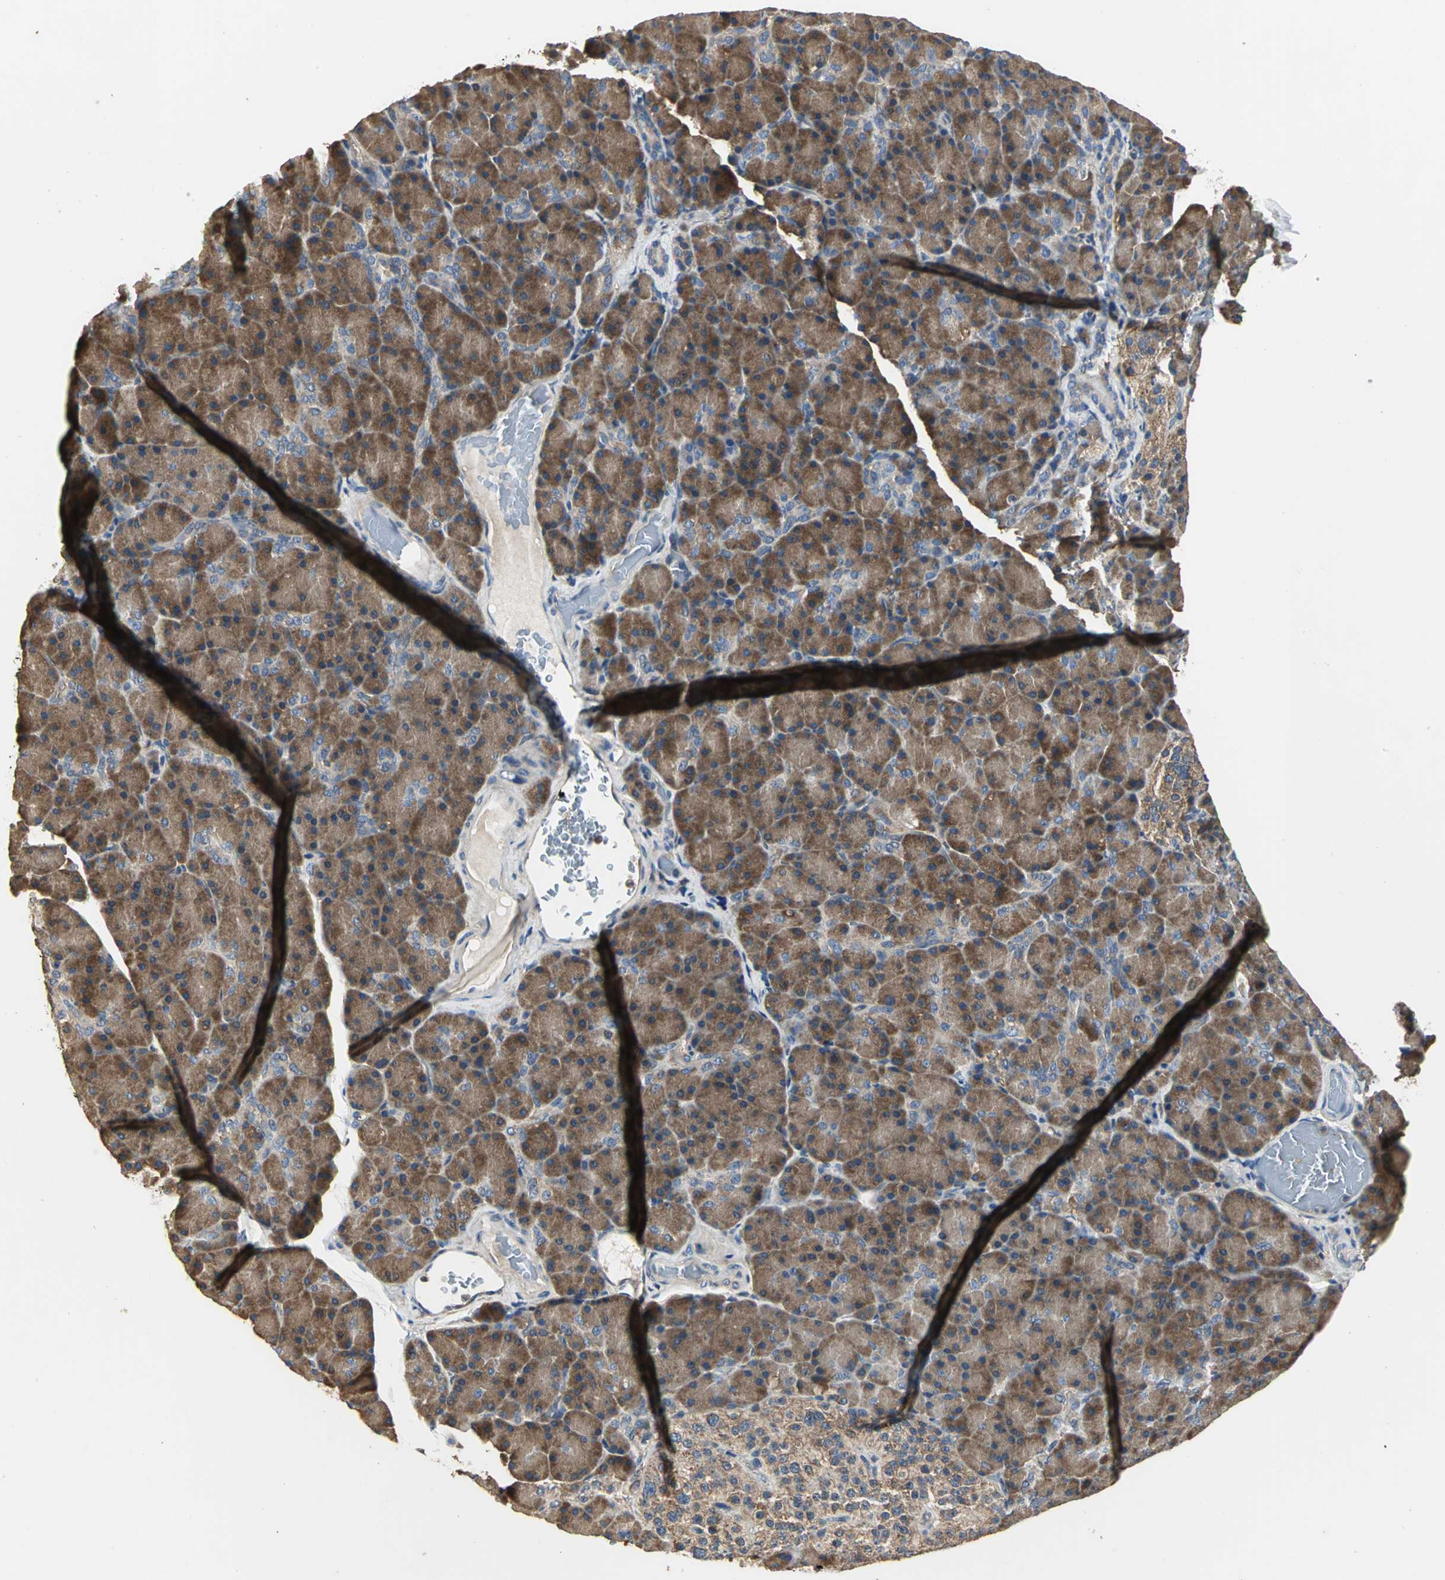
{"staining": {"intensity": "moderate", "quantity": ">75%", "location": "cytoplasmic/membranous"}, "tissue": "pancreas", "cell_type": "Exocrine glandular cells", "image_type": "normal", "snomed": [{"axis": "morphology", "description": "Normal tissue, NOS"}, {"axis": "topography", "description": "Pancreas"}], "caption": "Exocrine glandular cells reveal moderate cytoplasmic/membranous positivity in about >75% of cells in unremarkable pancreas.", "gene": "IRF3", "patient": {"sex": "female", "age": 43}}